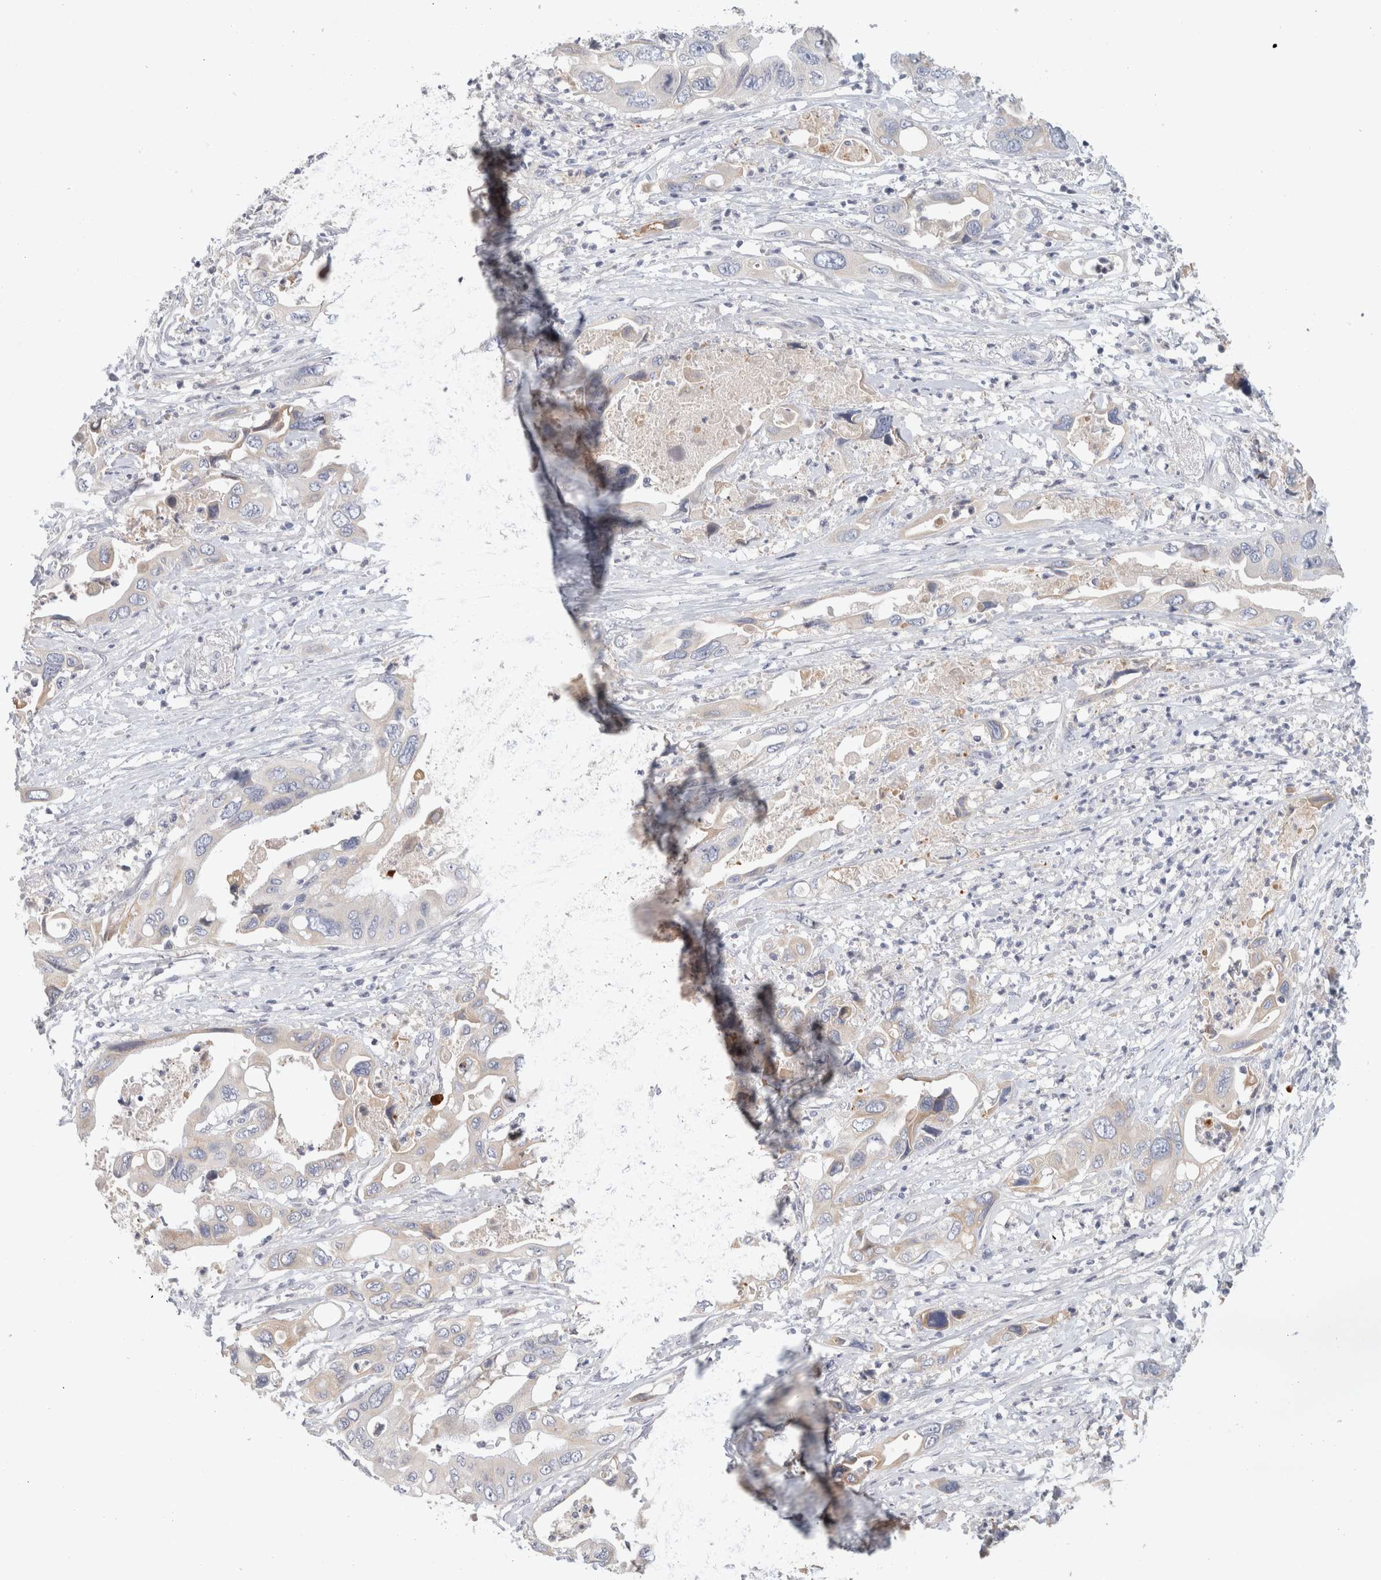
{"staining": {"intensity": "weak", "quantity": "<25%", "location": "cytoplasmic/membranous"}, "tissue": "pancreatic cancer", "cell_type": "Tumor cells", "image_type": "cancer", "snomed": [{"axis": "morphology", "description": "Adenocarcinoma, NOS"}, {"axis": "topography", "description": "Pancreas"}], "caption": "There is no significant staining in tumor cells of pancreatic cancer.", "gene": "STK31", "patient": {"sex": "male", "age": 66}}